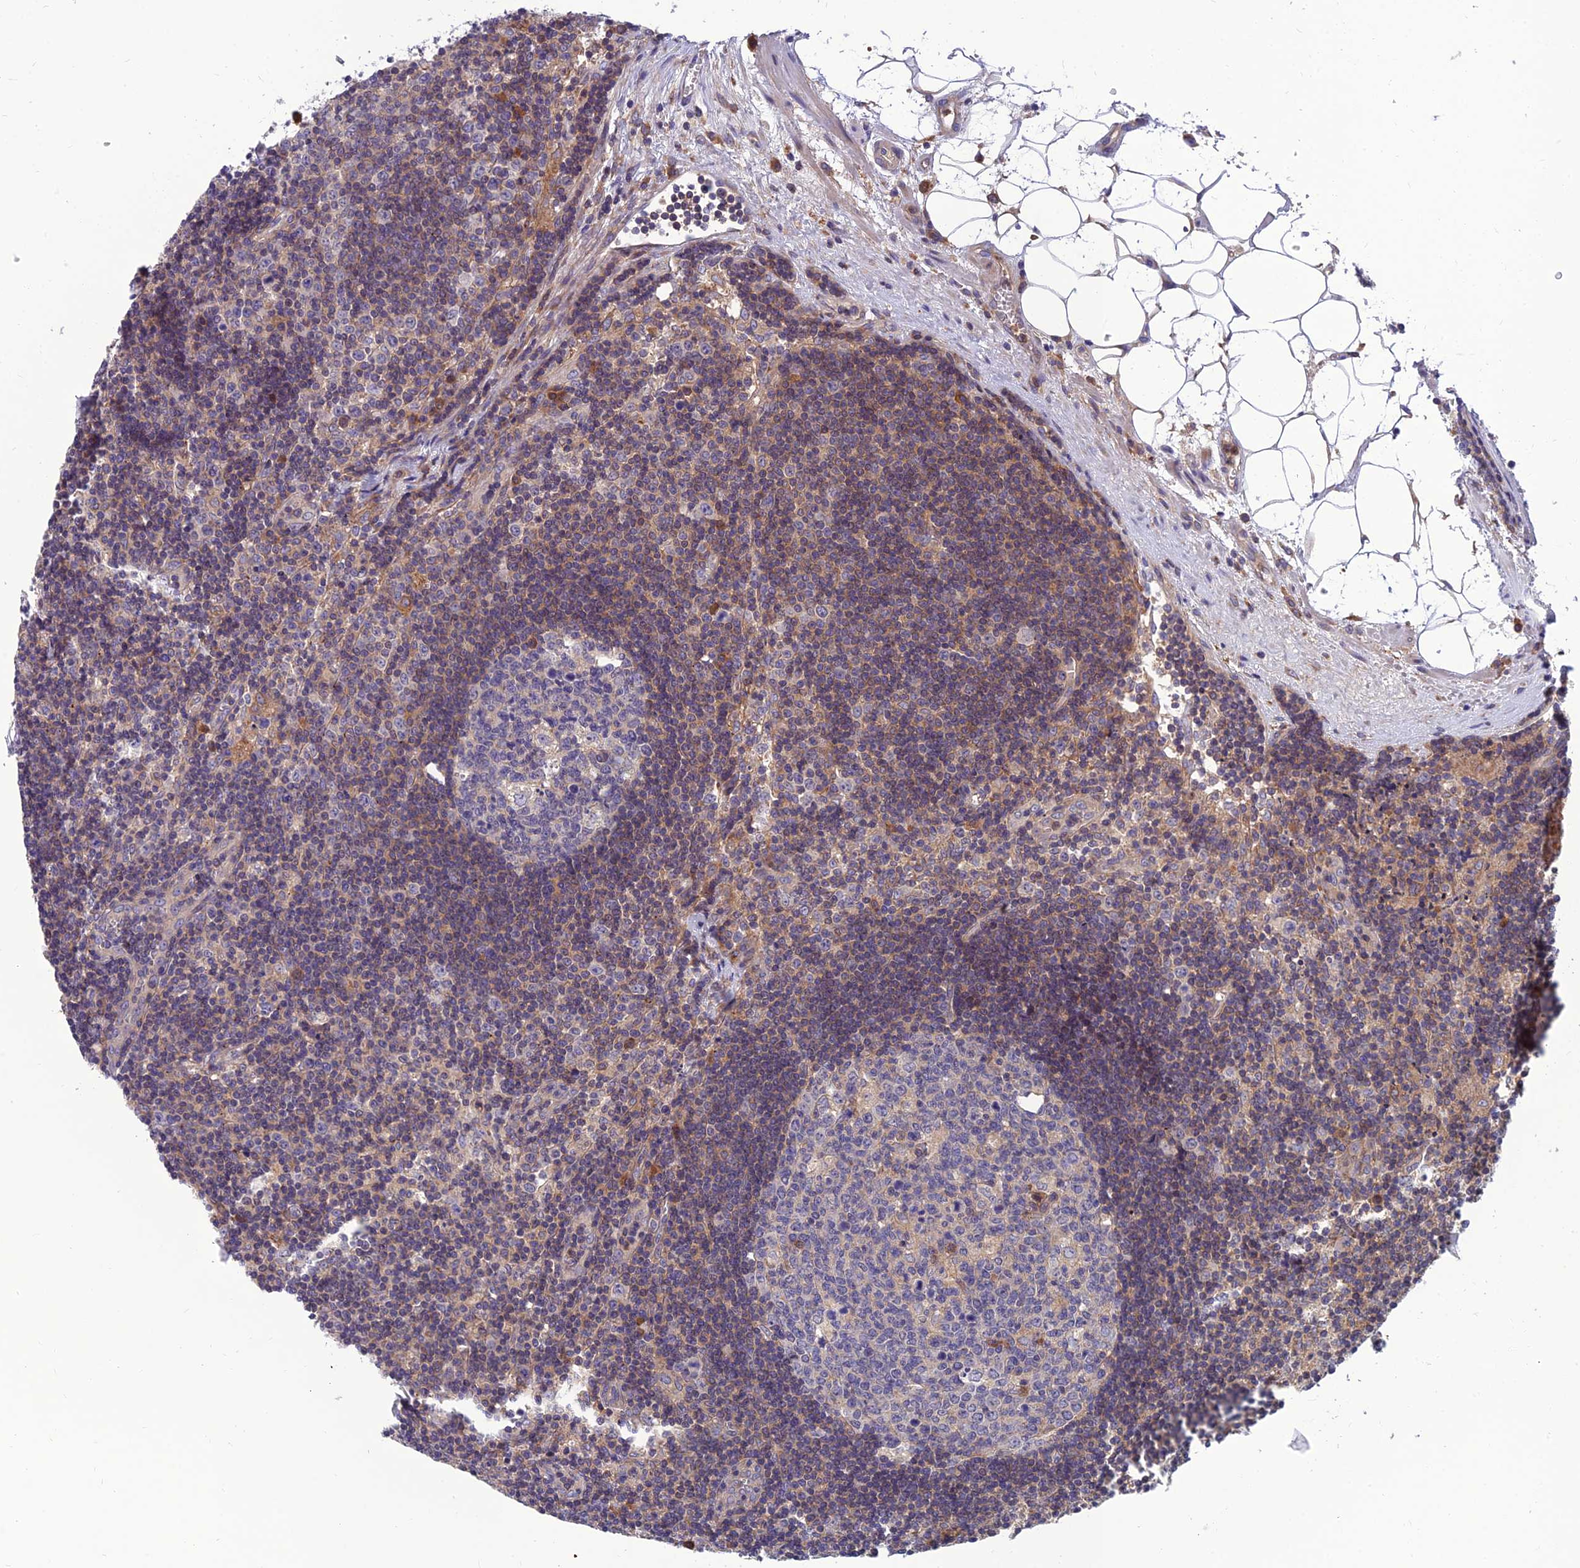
{"staining": {"intensity": "moderate", "quantity": "<25%", "location": "cytoplasmic/membranous"}, "tissue": "lymph node", "cell_type": "Germinal center cells", "image_type": "normal", "snomed": [{"axis": "morphology", "description": "Normal tissue, NOS"}, {"axis": "topography", "description": "Lymph node"}], "caption": "Lymph node stained for a protein demonstrates moderate cytoplasmic/membranous positivity in germinal center cells. The protein is shown in brown color, while the nuclei are stained blue.", "gene": "UMAD1", "patient": {"sex": "male", "age": 58}}